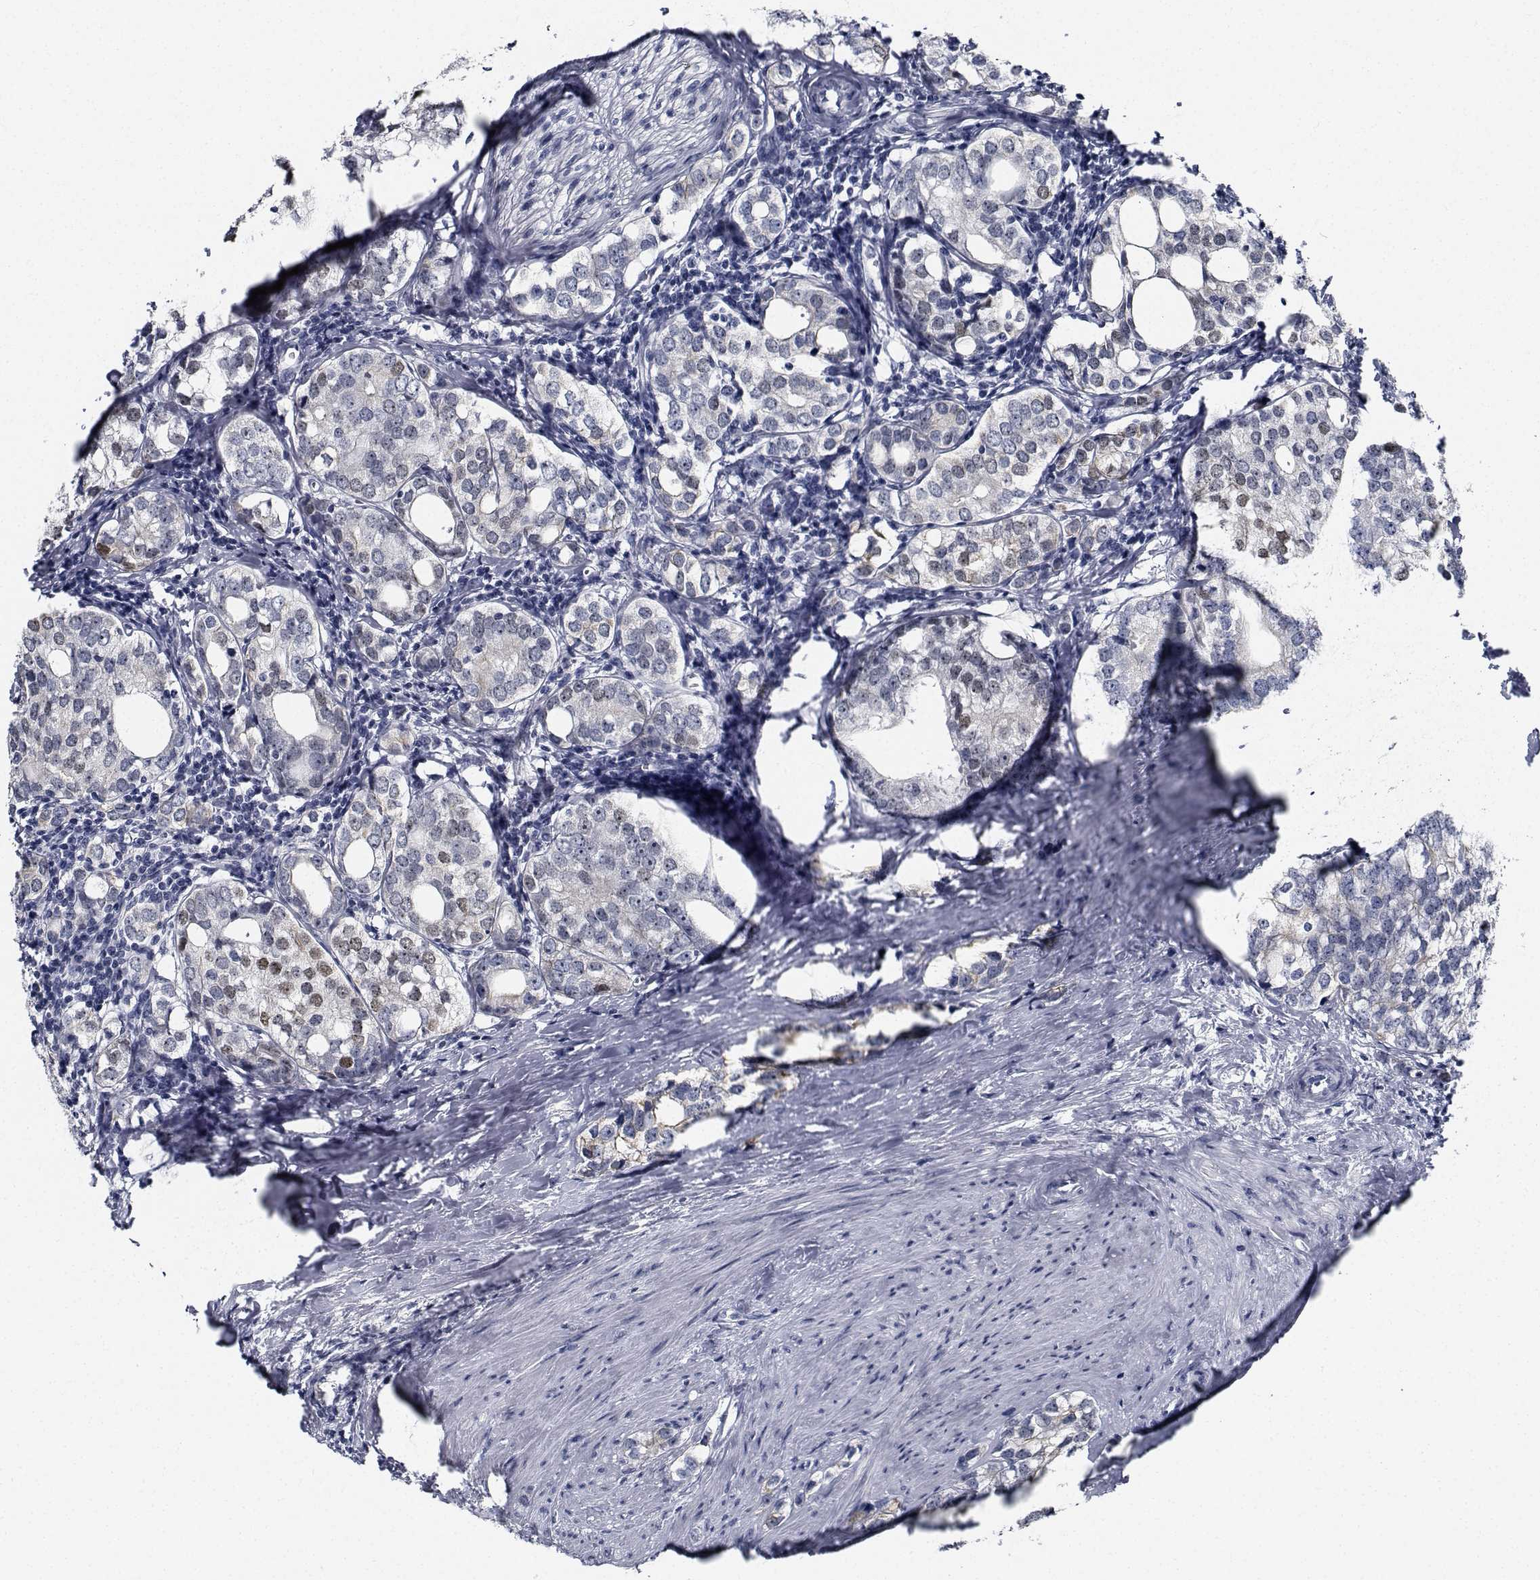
{"staining": {"intensity": "negative", "quantity": "none", "location": "none"}, "tissue": "prostate cancer", "cell_type": "Tumor cells", "image_type": "cancer", "snomed": [{"axis": "morphology", "description": "Adenocarcinoma, NOS"}, {"axis": "topography", "description": "Prostate and seminal vesicle, NOS"}], "caption": "IHC of human prostate cancer (adenocarcinoma) displays no expression in tumor cells.", "gene": "NVL", "patient": {"sex": "male", "age": 63}}